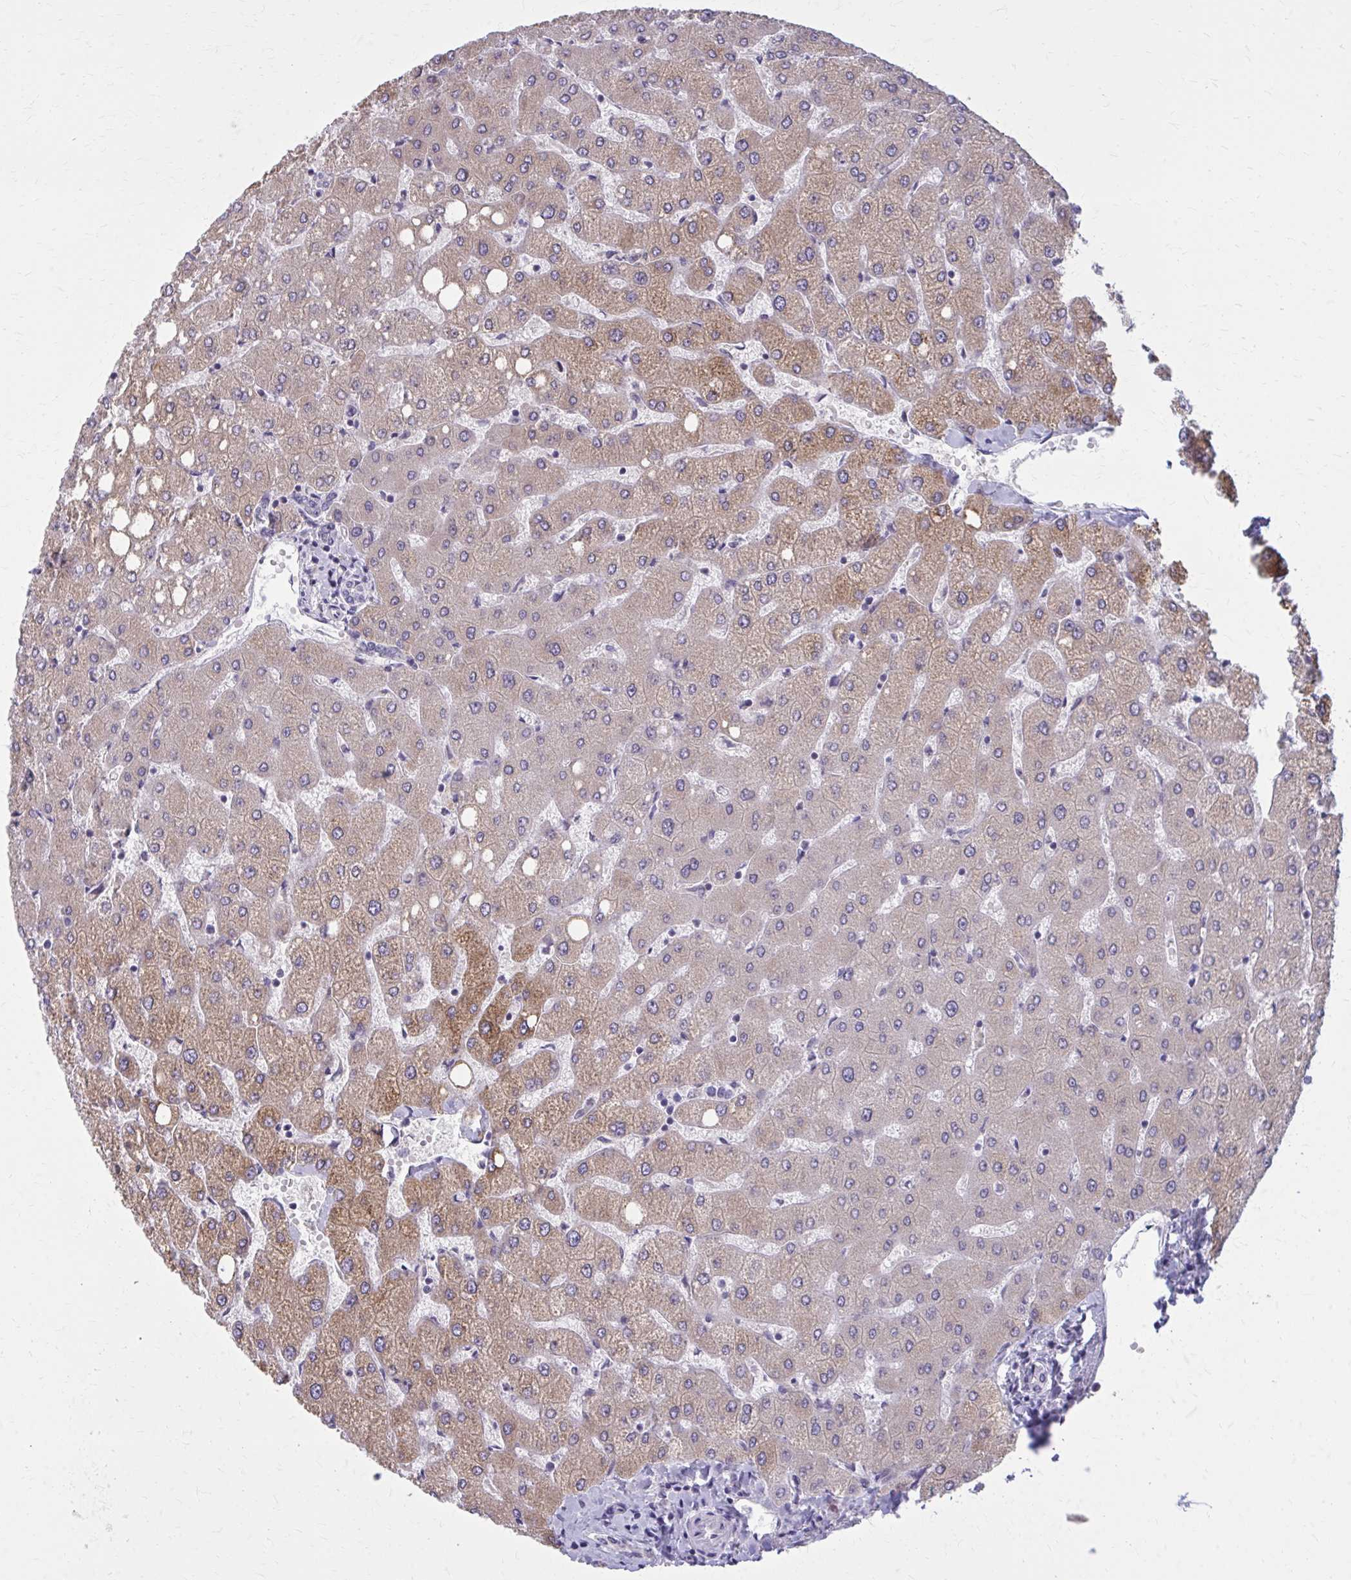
{"staining": {"intensity": "negative", "quantity": "none", "location": "none"}, "tissue": "liver", "cell_type": "Cholangiocytes", "image_type": "normal", "snomed": [{"axis": "morphology", "description": "Normal tissue, NOS"}, {"axis": "topography", "description": "Liver"}], "caption": "Immunohistochemistry (IHC) of normal liver shows no positivity in cholangiocytes.", "gene": "OR4A47", "patient": {"sex": "female", "age": 54}}